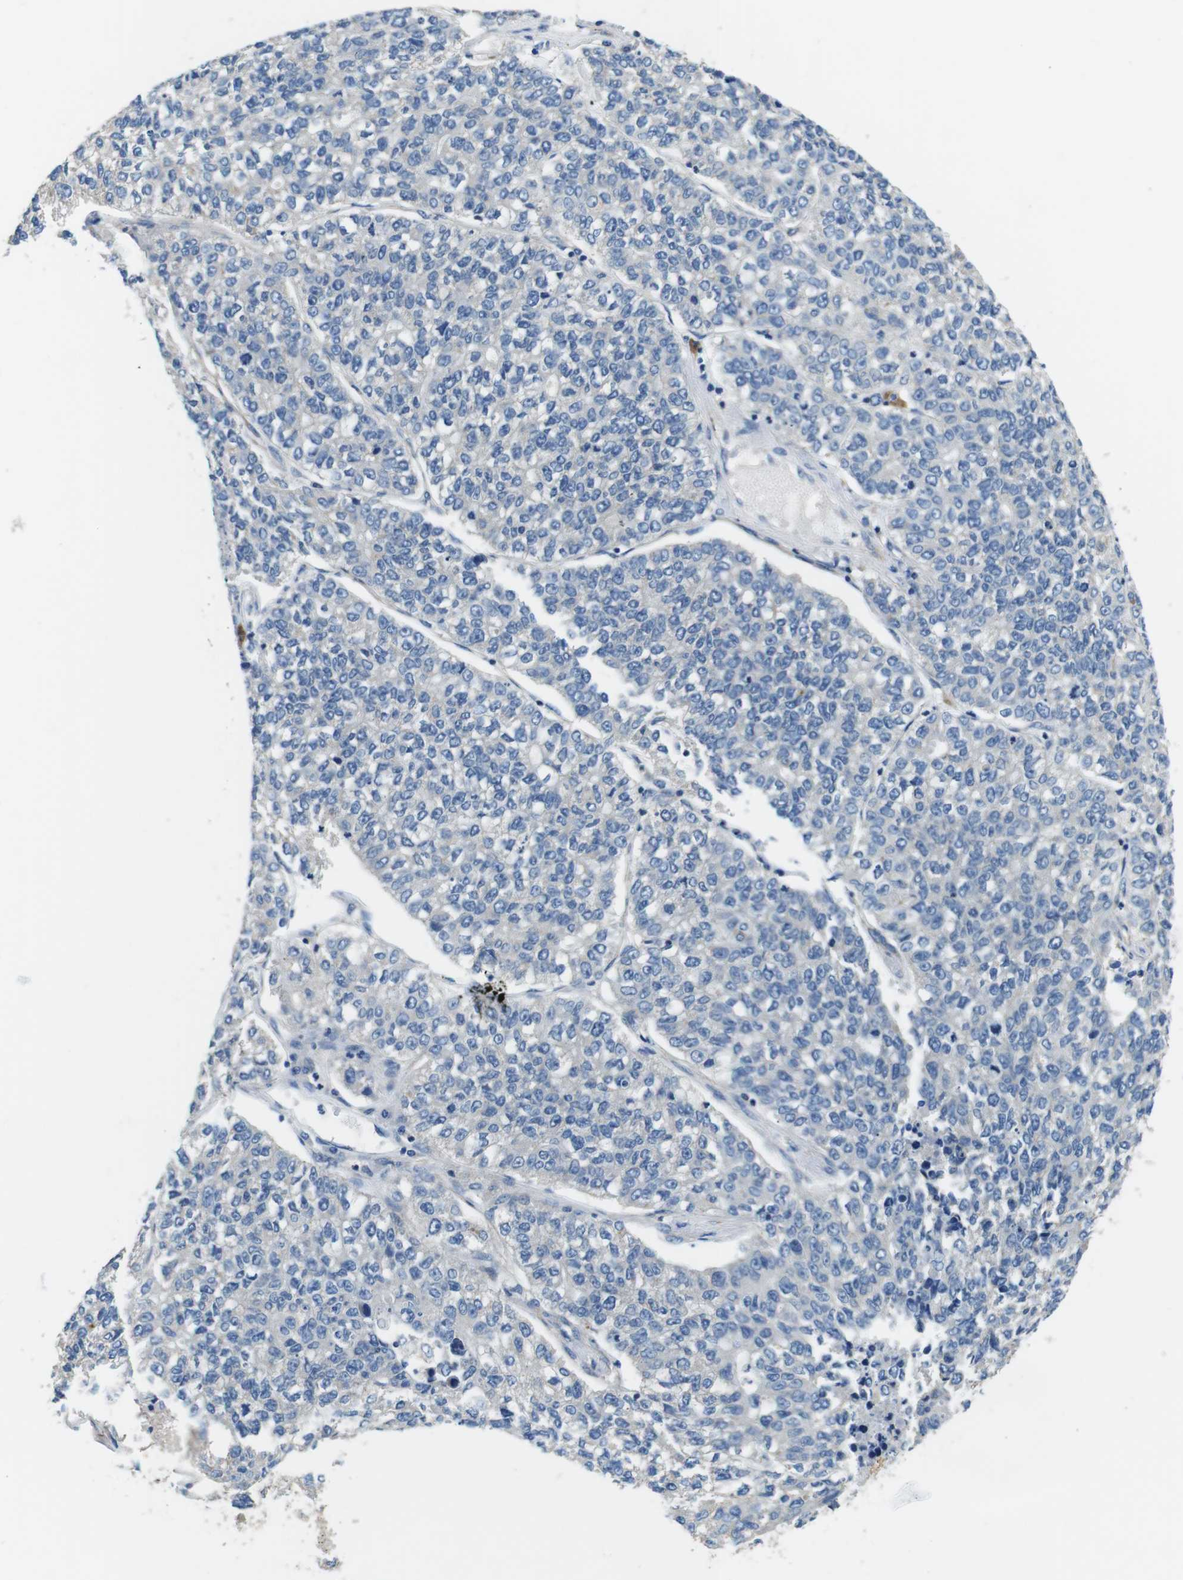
{"staining": {"intensity": "negative", "quantity": "none", "location": "none"}, "tissue": "lung cancer", "cell_type": "Tumor cells", "image_type": "cancer", "snomed": [{"axis": "morphology", "description": "Adenocarcinoma, NOS"}, {"axis": "topography", "description": "Lung"}], "caption": "Tumor cells are negative for brown protein staining in lung adenocarcinoma.", "gene": "DENND4C", "patient": {"sex": "male", "age": 49}}